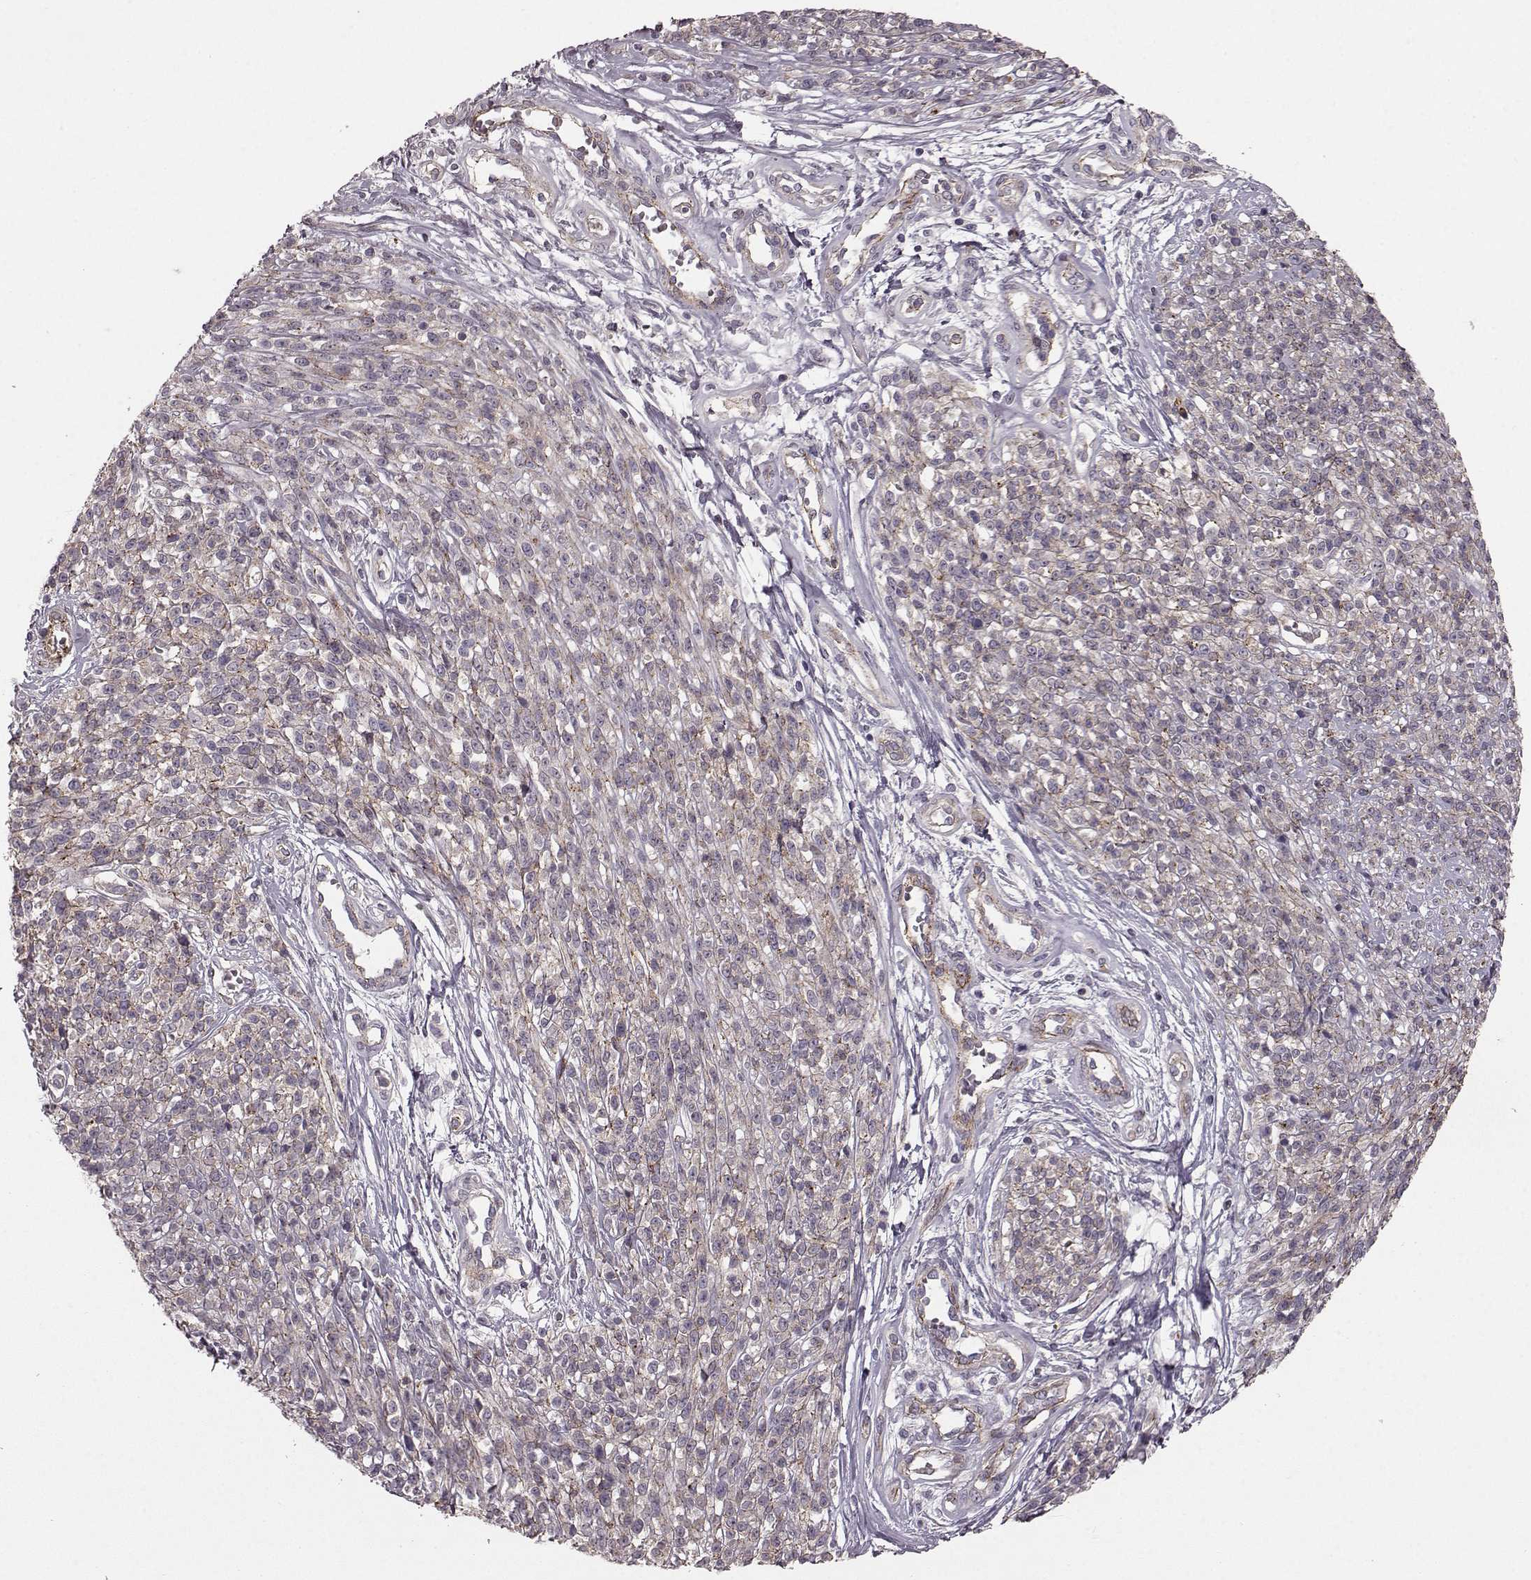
{"staining": {"intensity": "negative", "quantity": "none", "location": "none"}, "tissue": "melanoma", "cell_type": "Tumor cells", "image_type": "cancer", "snomed": [{"axis": "morphology", "description": "Malignant melanoma, NOS"}, {"axis": "topography", "description": "Skin"}, {"axis": "topography", "description": "Skin of trunk"}], "caption": "A high-resolution histopathology image shows immunohistochemistry staining of melanoma, which reveals no significant positivity in tumor cells.", "gene": "SLC22A18", "patient": {"sex": "male", "age": 74}}